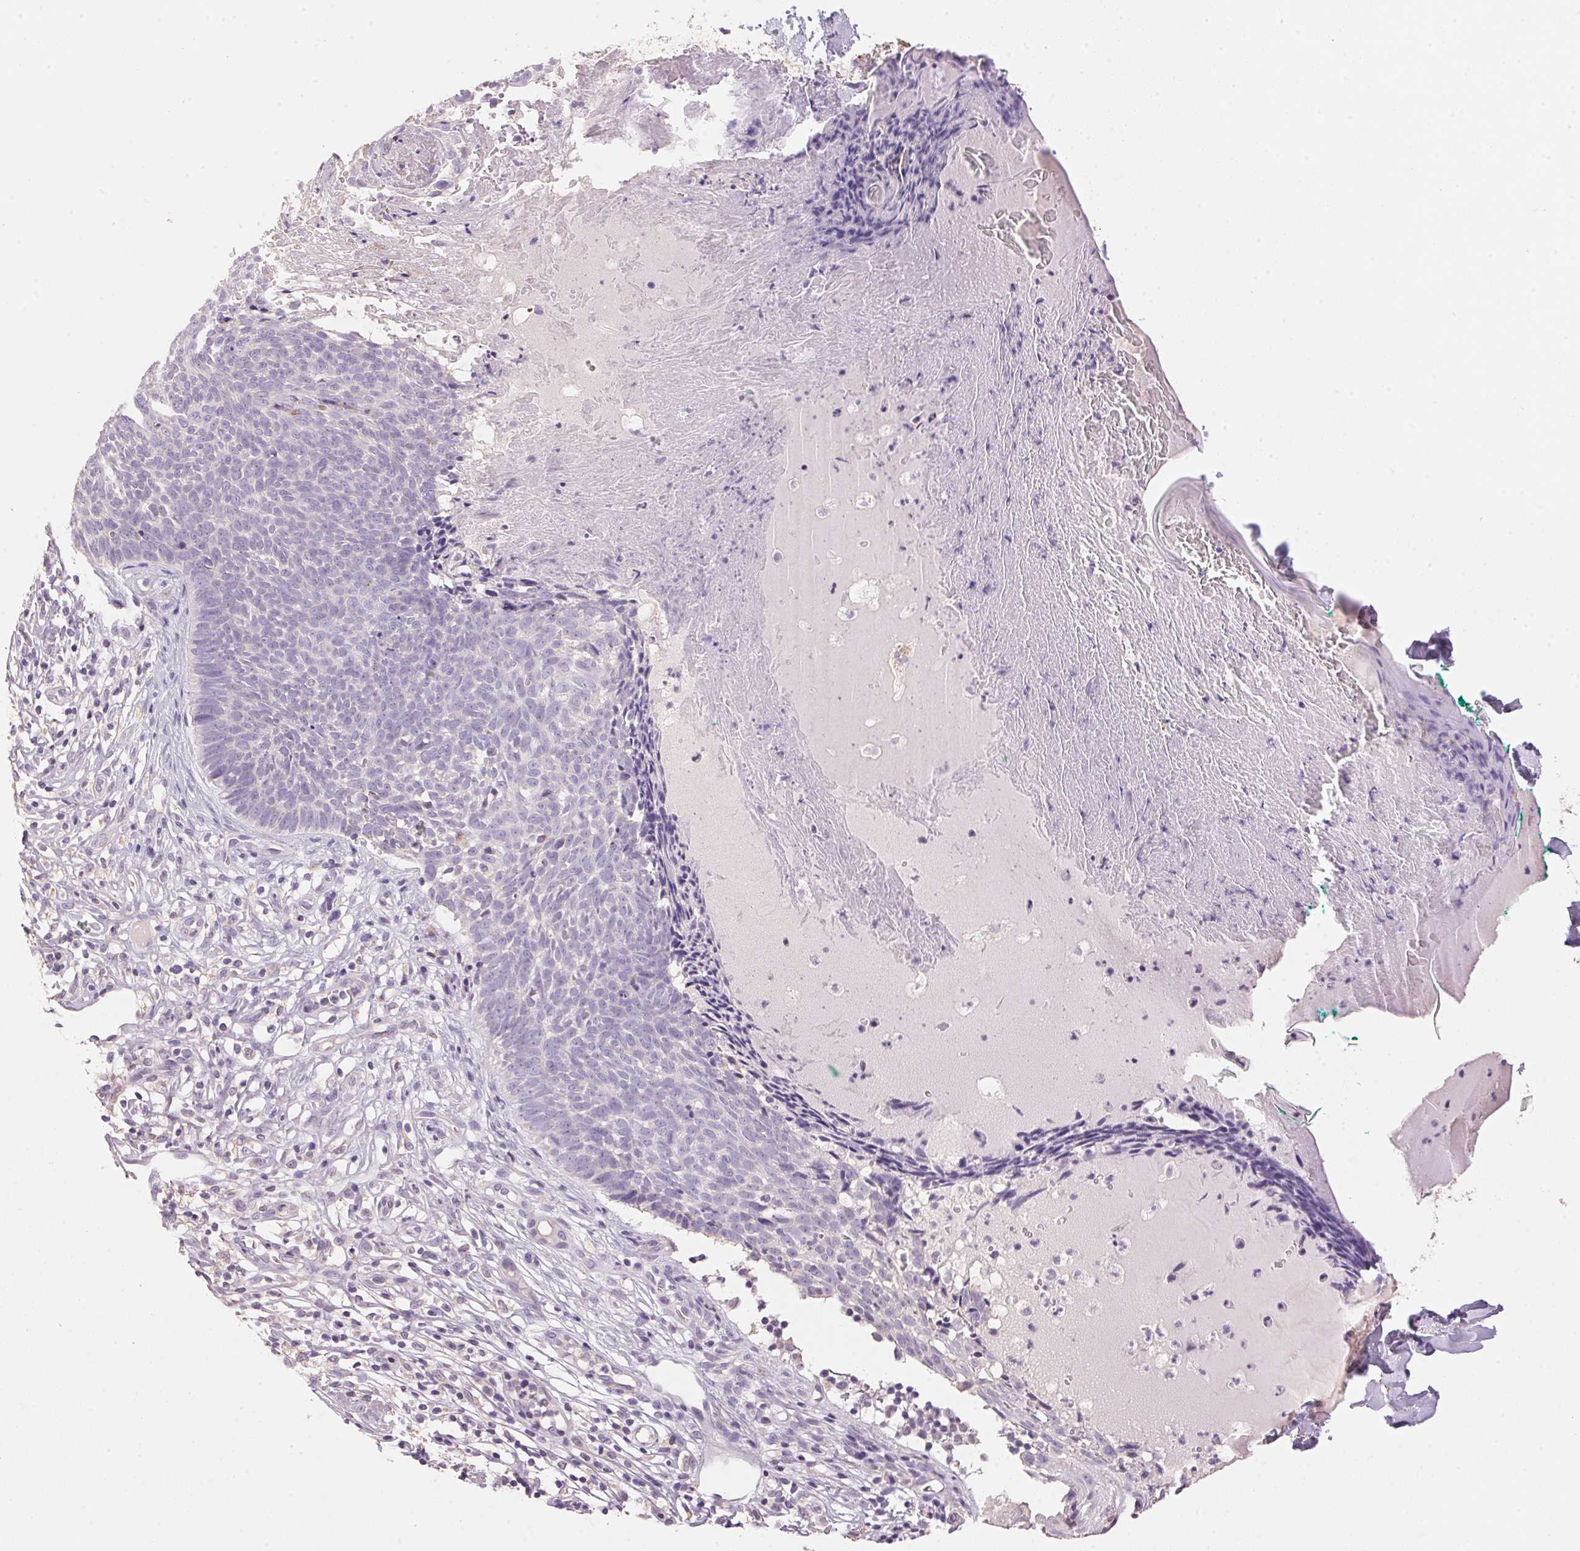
{"staining": {"intensity": "negative", "quantity": "none", "location": "none"}, "tissue": "skin cancer", "cell_type": "Tumor cells", "image_type": "cancer", "snomed": [{"axis": "morphology", "description": "Basal cell carcinoma"}, {"axis": "topography", "description": "Skin"}], "caption": "This photomicrograph is of skin cancer (basal cell carcinoma) stained with IHC to label a protein in brown with the nuclei are counter-stained blue. There is no expression in tumor cells.", "gene": "LYZL6", "patient": {"sex": "male", "age": 85}}